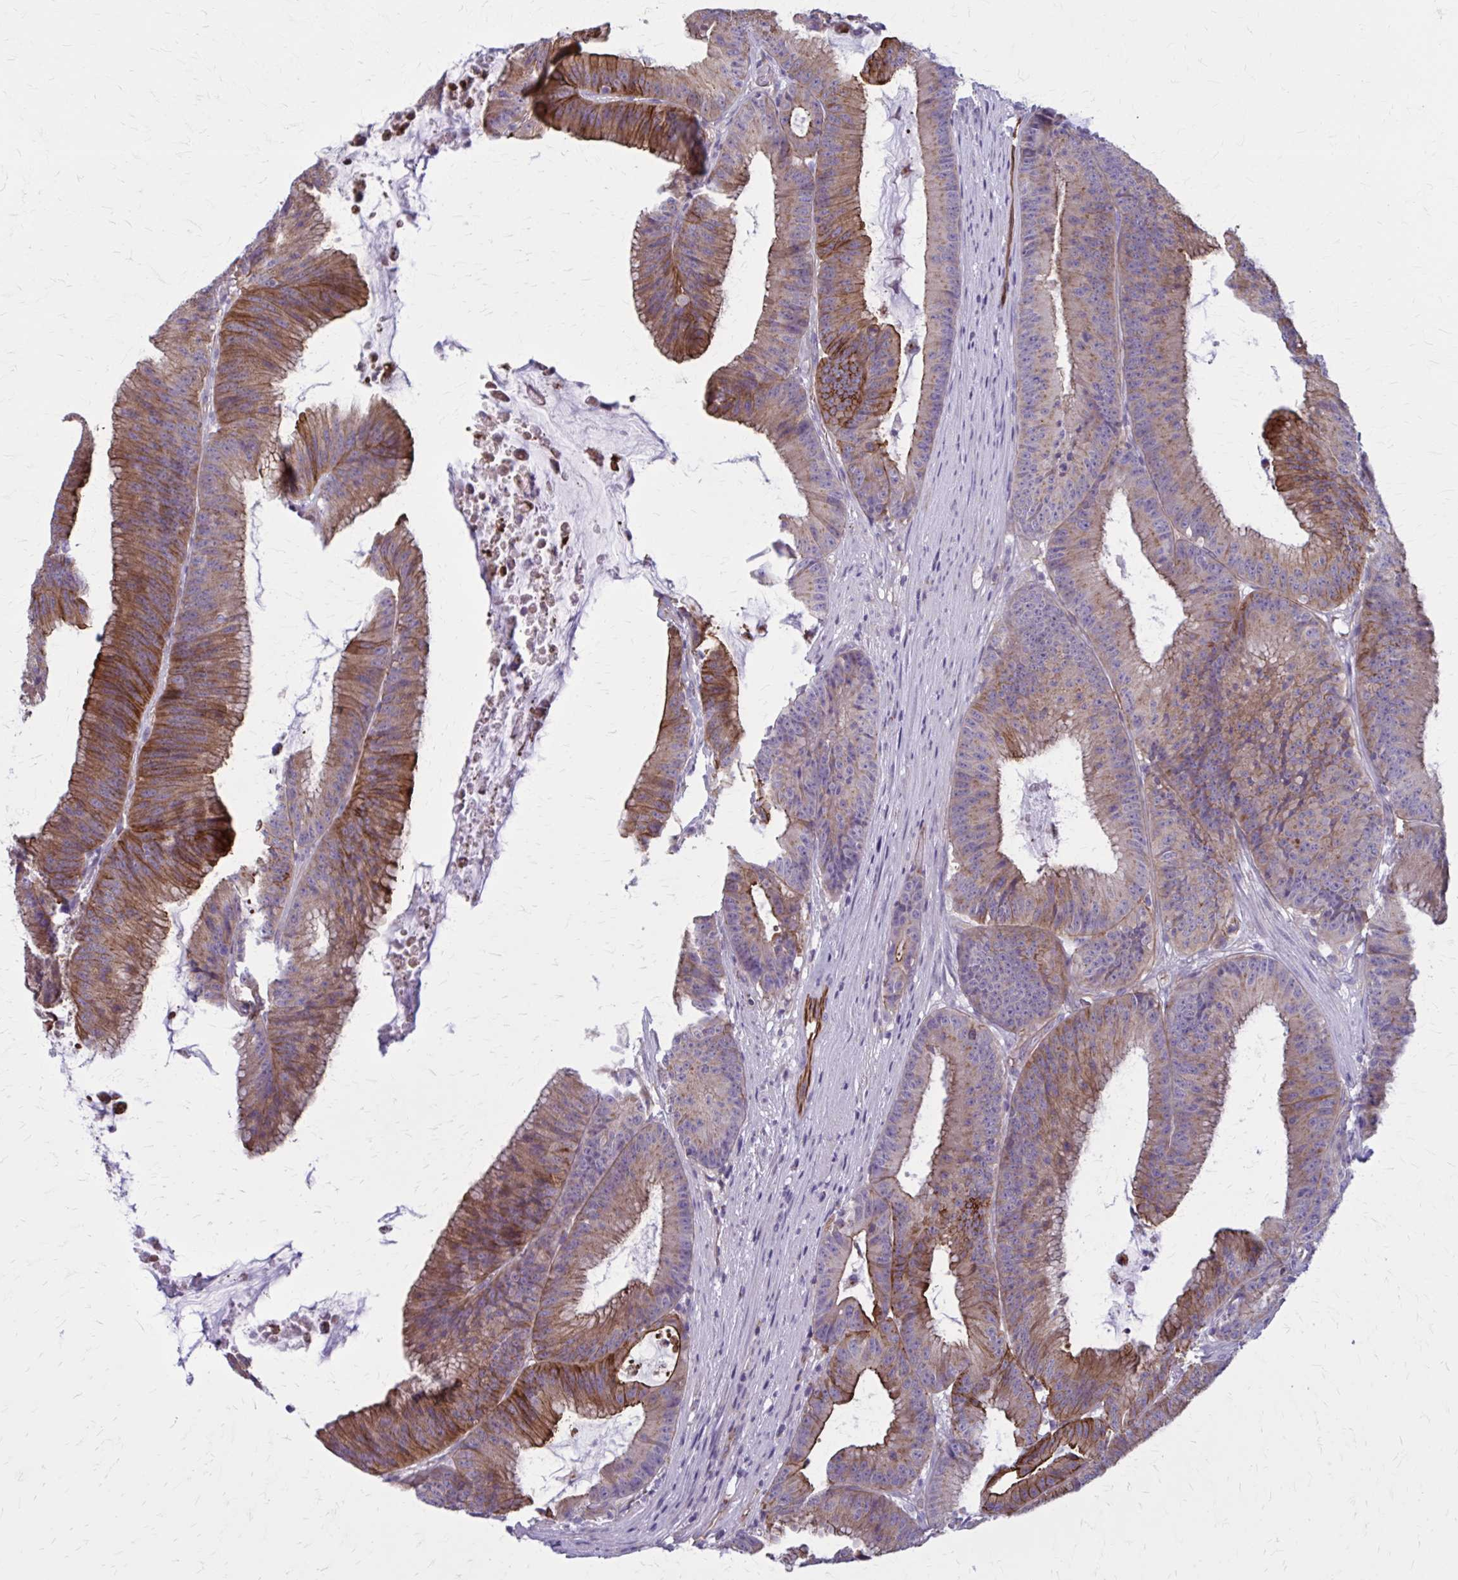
{"staining": {"intensity": "strong", "quantity": ">75%", "location": "cytoplasmic/membranous"}, "tissue": "colorectal cancer", "cell_type": "Tumor cells", "image_type": "cancer", "snomed": [{"axis": "morphology", "description": "Adenocarcinoma, NOS"}, {"axis": "topography", "description": "Colon"}], "caption": "Immunohistochemical staining of colorectal cancer reveals high levels of strong cytoplasmic/membranous positivity in approximately >75% of tumor cells.", "gene": "ZDHHC7", "patient": {"sex": "female", "age": 78}}